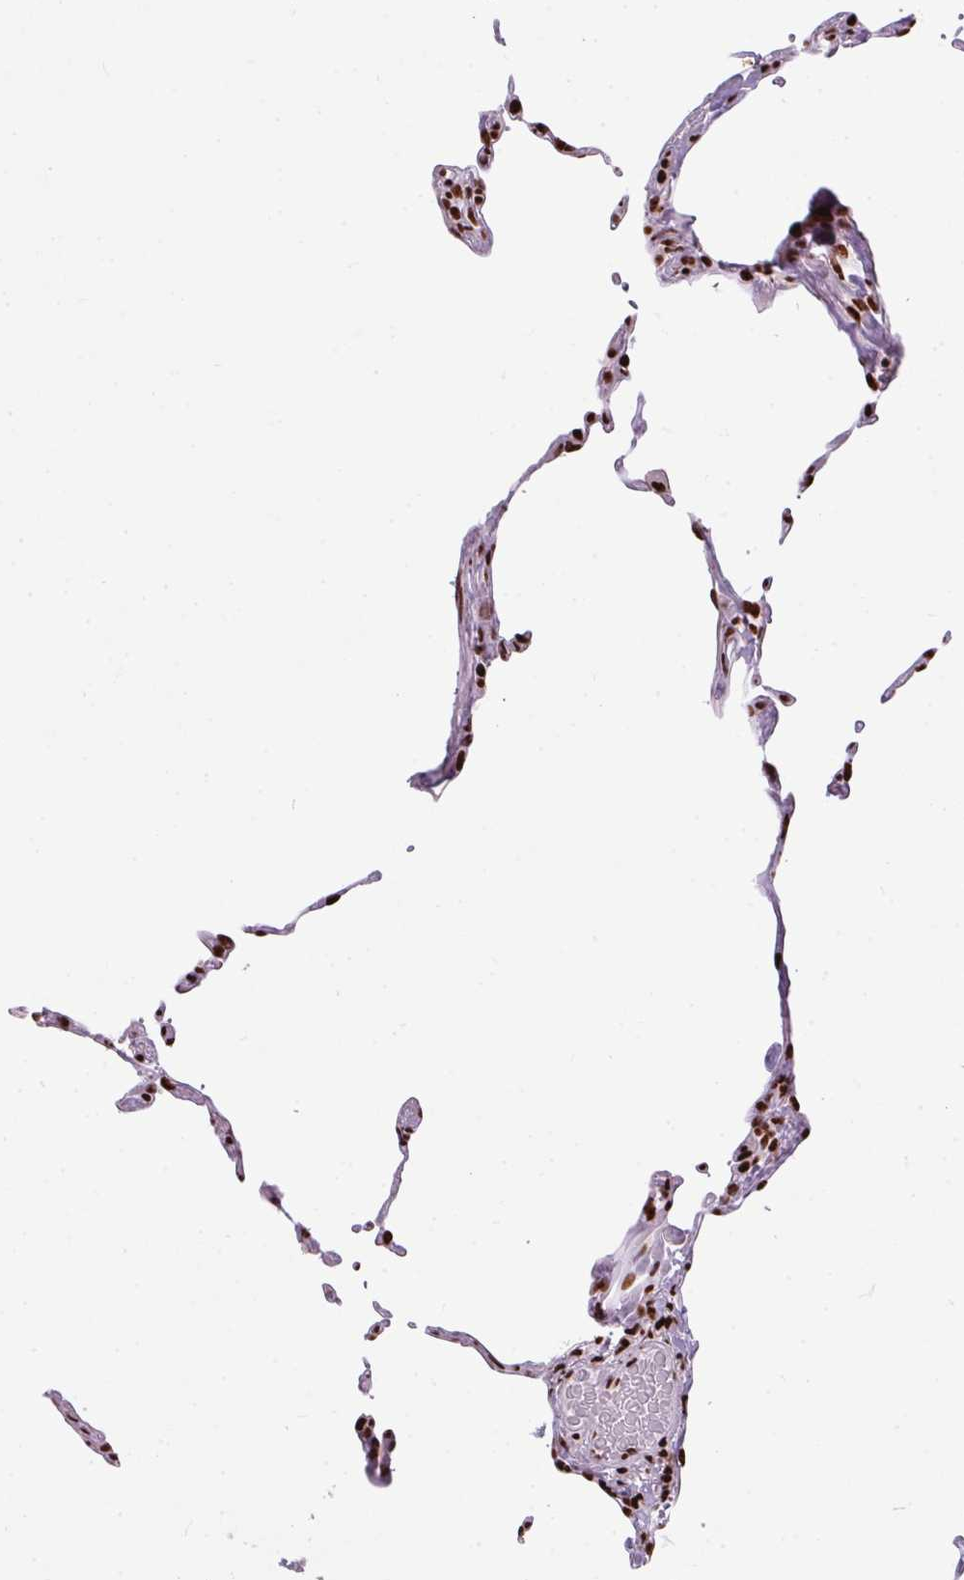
{"staining": {"intensity": "strong", "quantity": "25%-75%", "location": "nuclear"}, "tissue": "lung", "cell_type": "Alveolar cells", "image_type": "normal", "snomed": [{"axis": "morphology", "description": "Normal tissue, NOS"}, {"axis": "topography", "description": "Lung"}], "caption": "This micrograph reveals IHC staining of benign human lung, with high strong nuclear positivity in about 25%-75% of alveolar cells.", "gene": "PAGE3", "patient": {"sex": "female", "age": 57}}